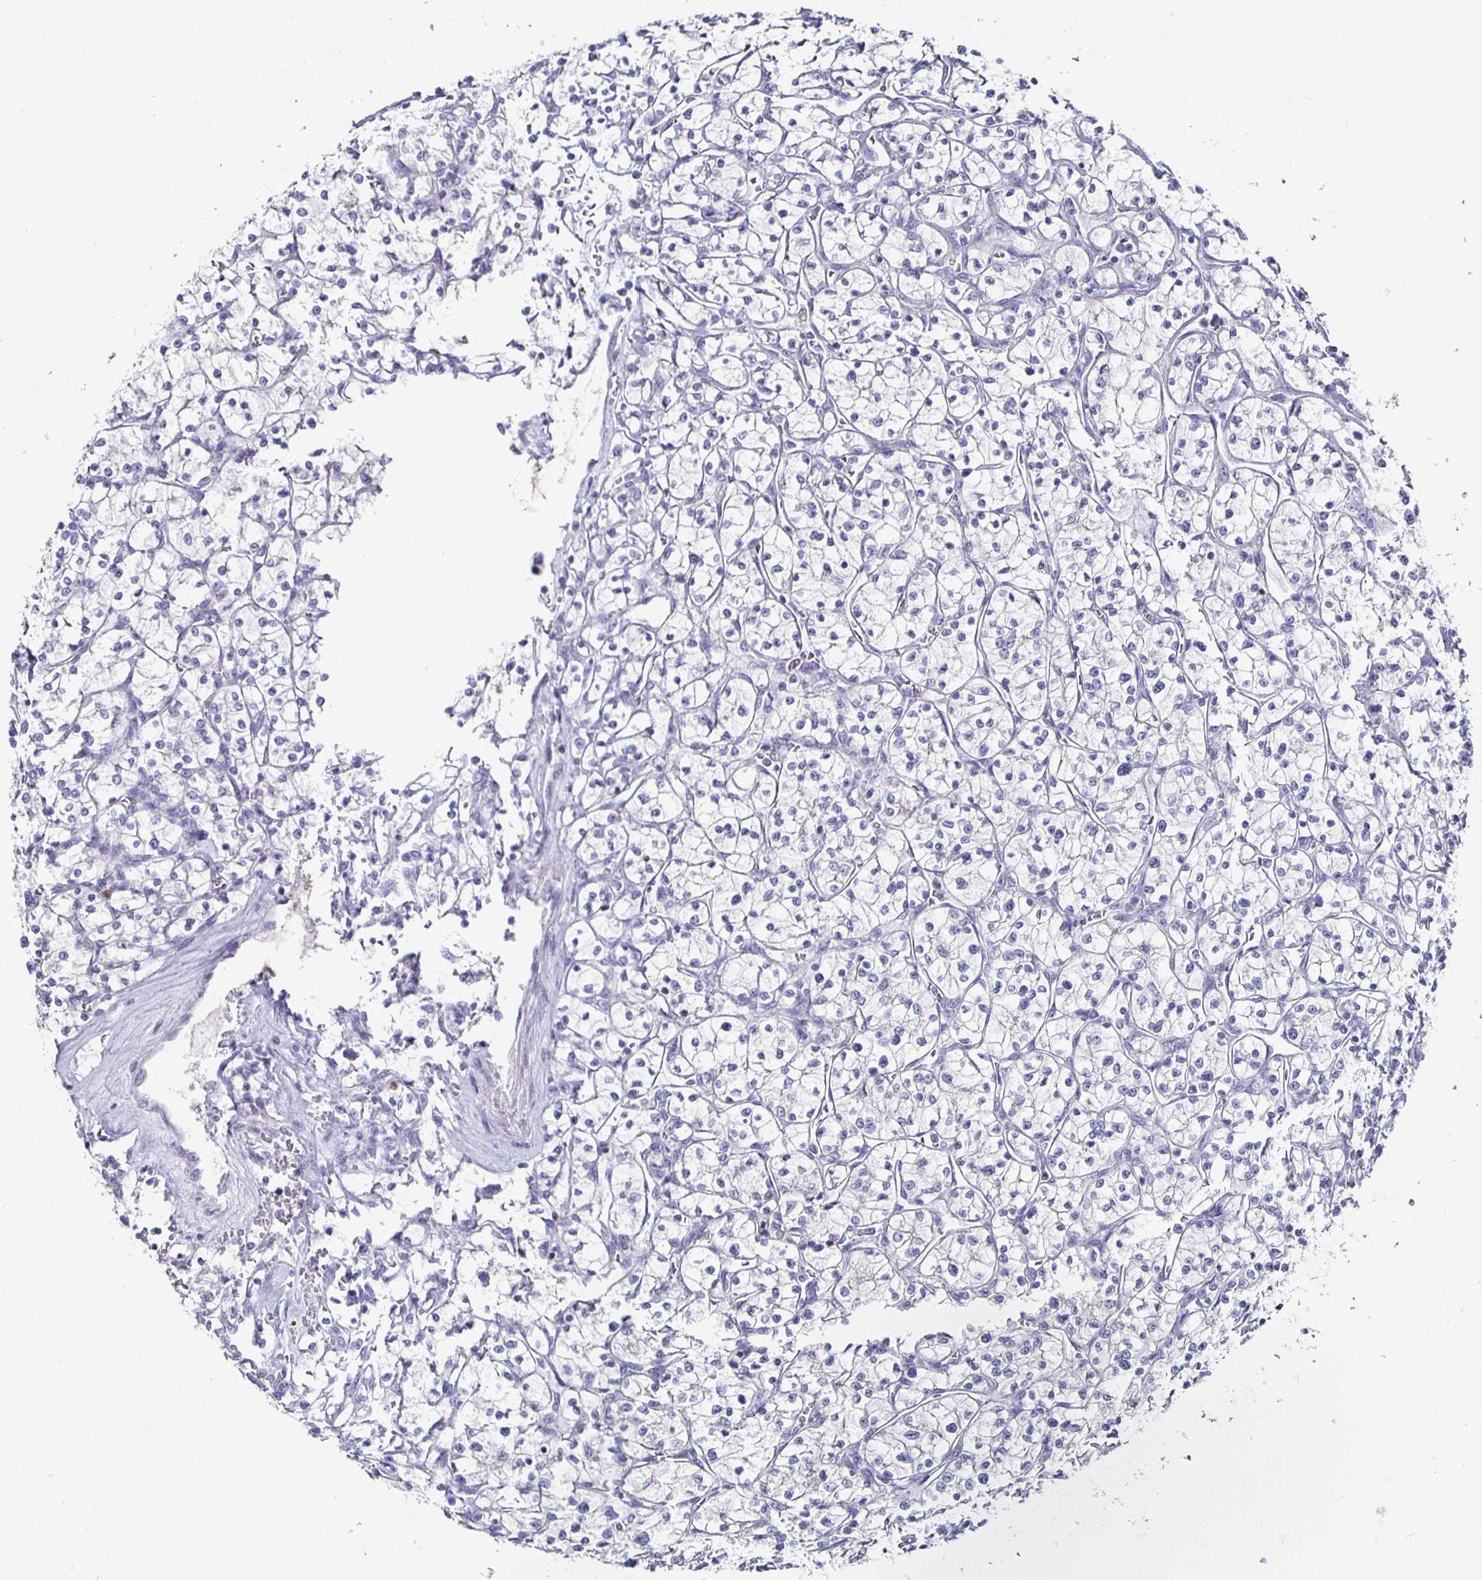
{"staining": {"intensity": "negative", "quantity": "none", "location": "none"}, "tissue": "renal cancer", "cell_type": "Tumor cells", "image_type": "cancer", "snomed": [{"axis": "morphology", "description": "Adenocarcinoma, NOS"}, {"axis": "topography", "description": "Kidney"}], "caption": "Renal adenocarcinoma stained for a protein using immunohistochemistry (IHC) displays no staining tumor cells.", "gene": "RUNX2", "patient": {"sex": "female", "age": 64}}